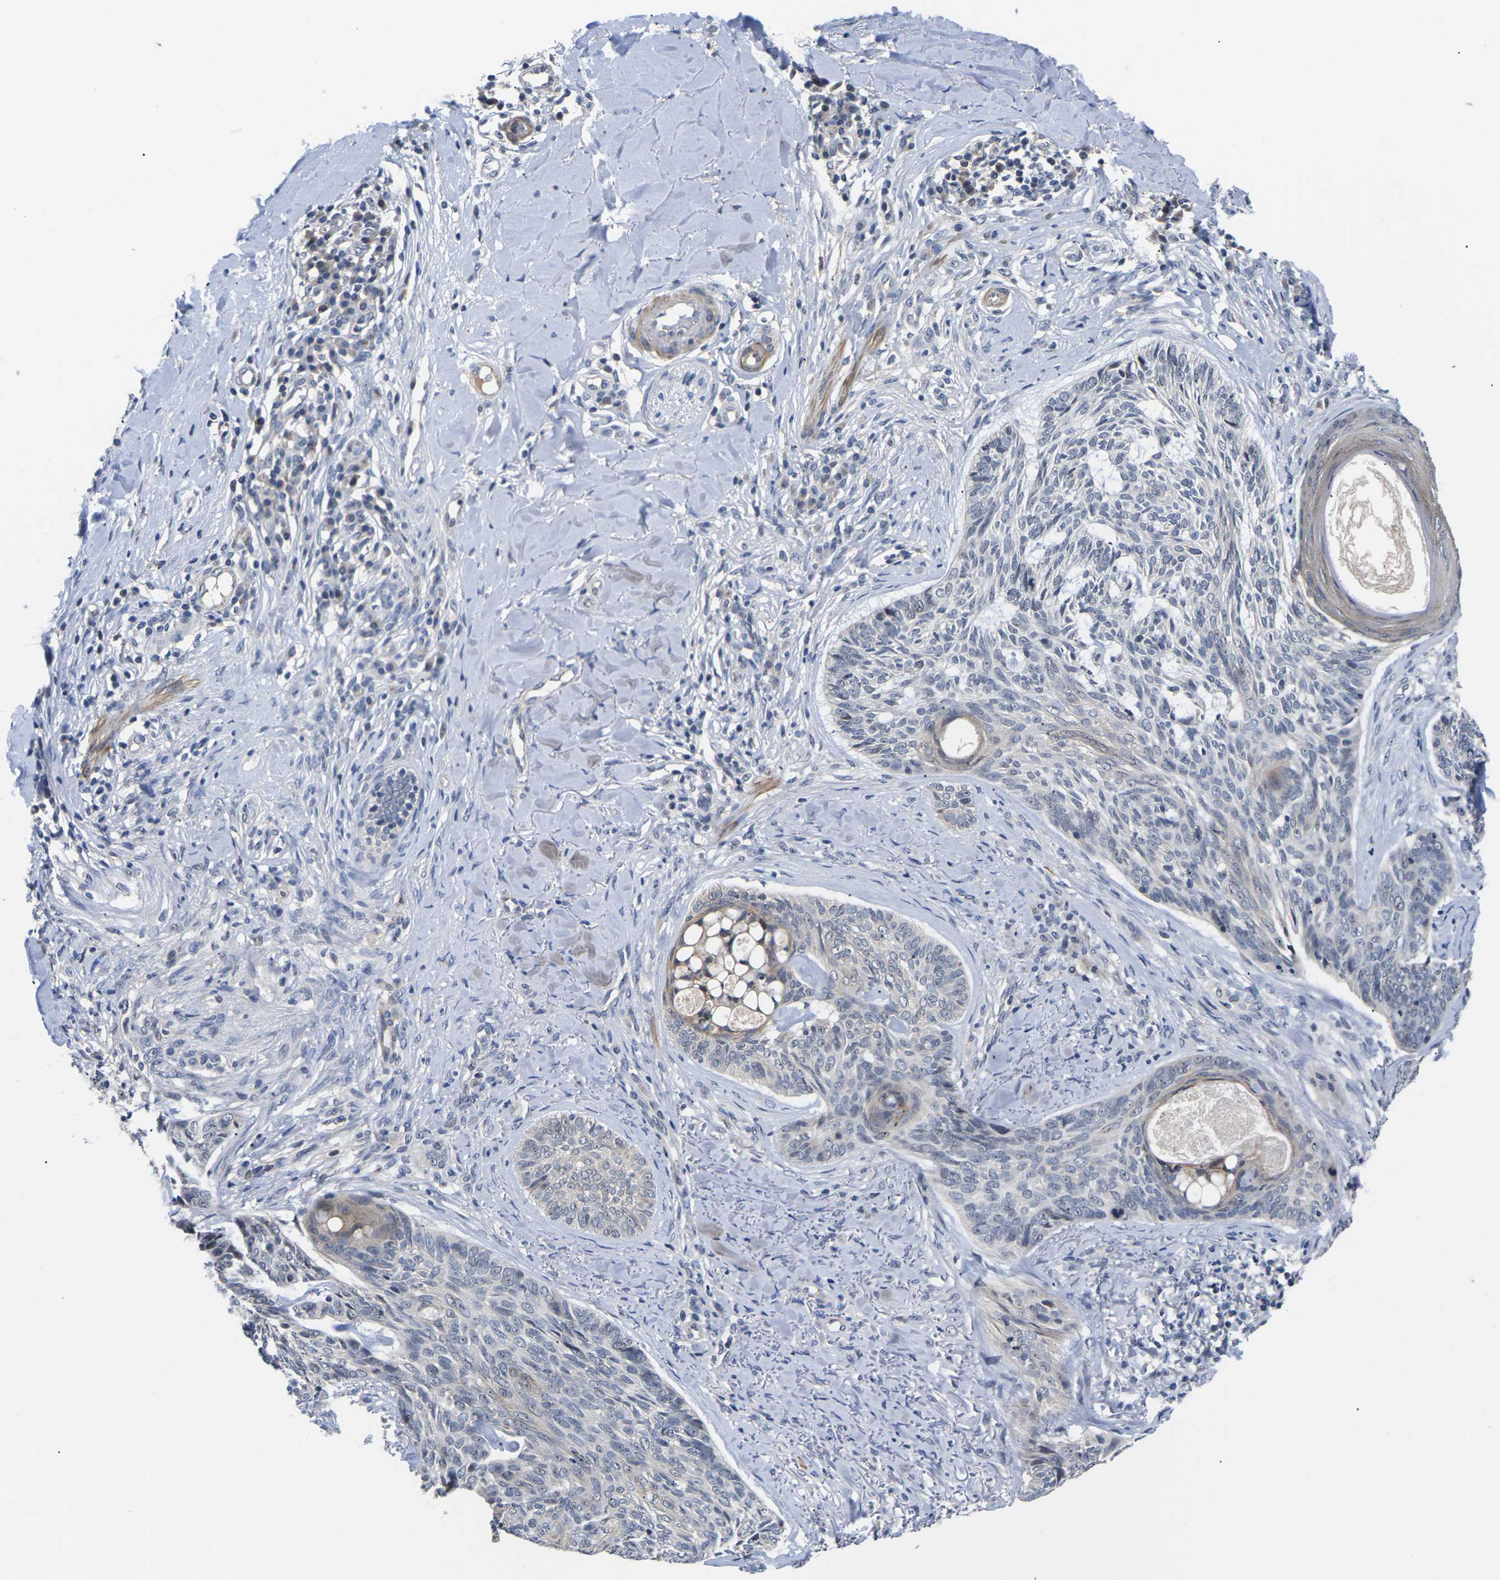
{"staining": {"intensity": "weak", "quantity": "<25%", "location": "cytoplasmic/membranous"}, "tissue": "skin cancer", "cell_type": "Tumor cells", "image_type": "cancer", "snomed": [{"axis": "morphology", "description": "Basal cell carcinoma"}, {"axis": "topography", "description": "Skin"}], "caption": "Skin cancer (basal cell carcinoma) was stained to show a protein in brown. There is no significant expression in tumor cells.", "gene": "ST6GAL2", "patient": {"sex": "male", "age": 43}}